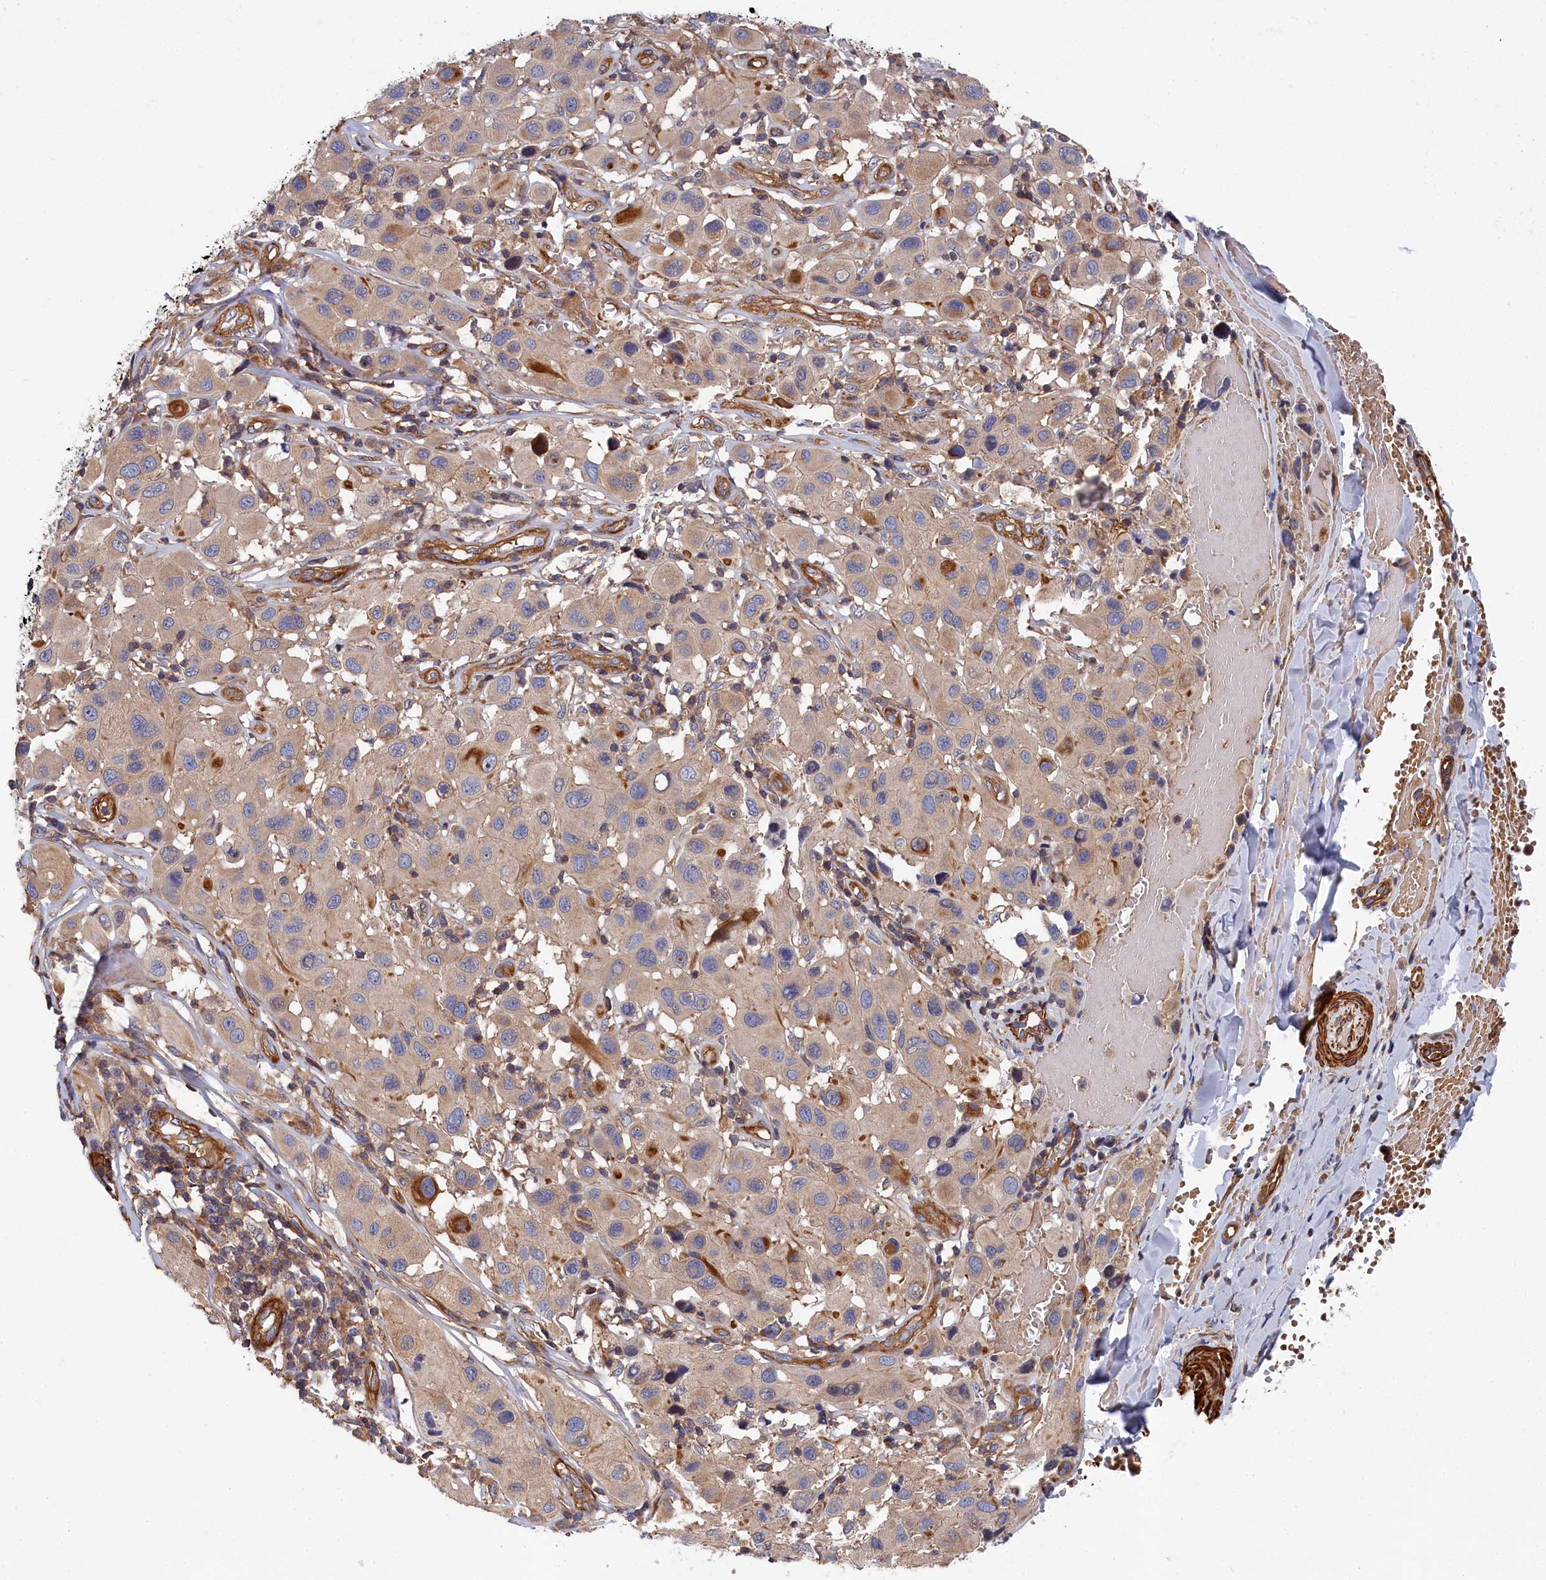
{"staining": {"intensity": "weak", "quantity": "<25%", "location": "cytoplasmic/membranous"}, "tissue": "melanoma", "cell_type": "Tumor cells", "image_type": "cancer", "snomed": [{"axis": "morphology", "description": "Malignant melanoma, Metastatic site"}, {"axis": "topography", "description": "Skin"}], "caption": "Protein analysis of malignant melanoma (metastatic site) shows no significant staining in tumor cells. (IHC, brightfield microscopy, high magnification).", "gene": "LDHD", "patient": {"sex": "male", "age": 41}}